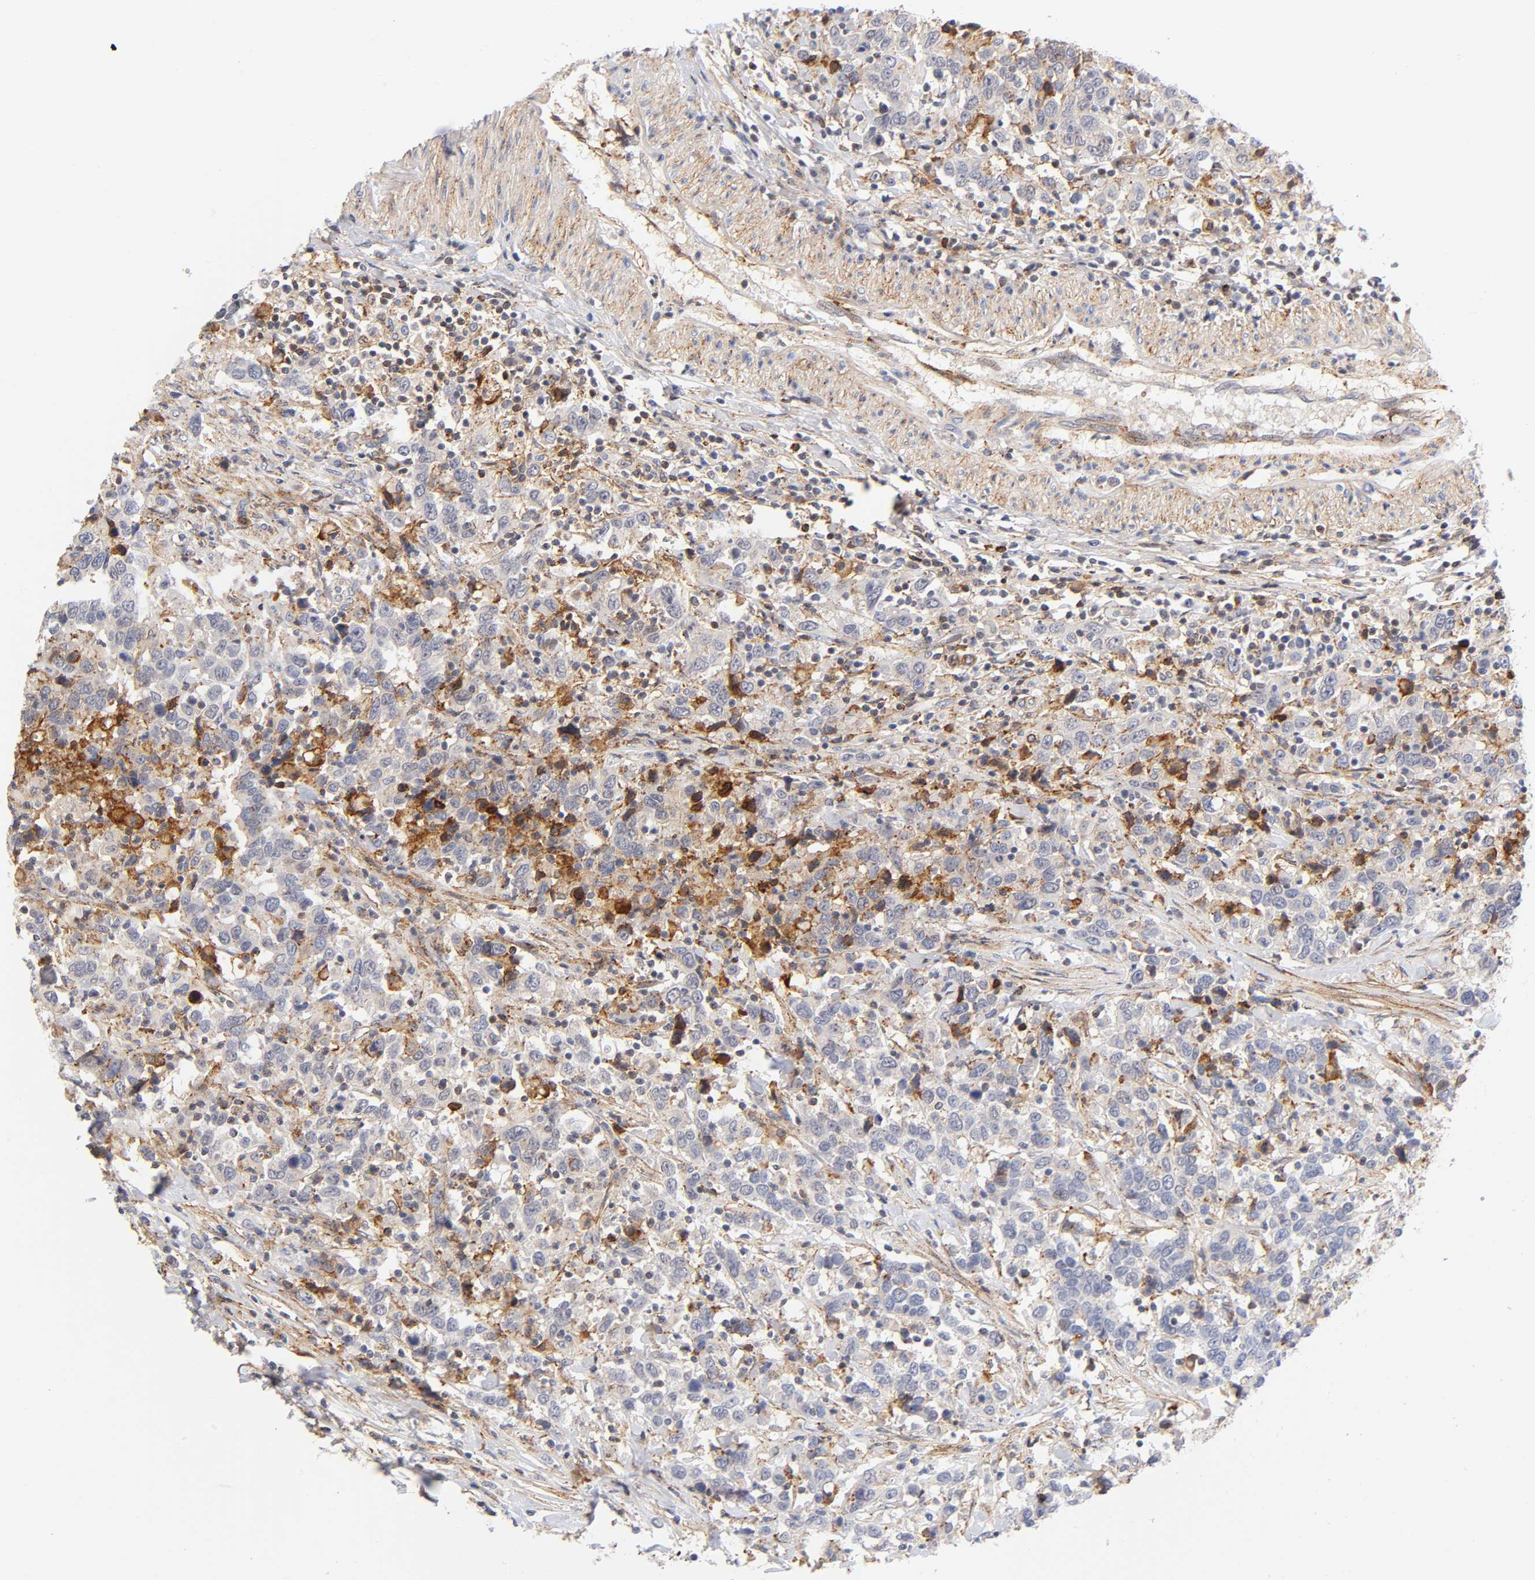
{"staining": {"intensity": "moderate", "quantity": "25%-75%", "location": "cytoplasmic/membranous,nuclear"}, "tissue": "urothelial cancer", "cell_type": "Tumor cells", "image_type": "cancer", "snomed": [{"axis": "morphology", "description": "Urothelial carcinoma, High grade"}, {"axis": "topography", "description": "Urinary bladder"}], "caption": "Immunohistochemistry micrograph of neoplastic tissue: high-grade urothelial carcinoma stained using immunohistochemistry (IHC) exhibits medium levels of moderate protein expression localized specifically in the cytoplasmic/membranous and nuclear of tumor cells, appearing as a cytoplasmic/membranous and nuclear brown color.", "gene": "ANXA7", "patient": {"sex": "male", "age": 61}}